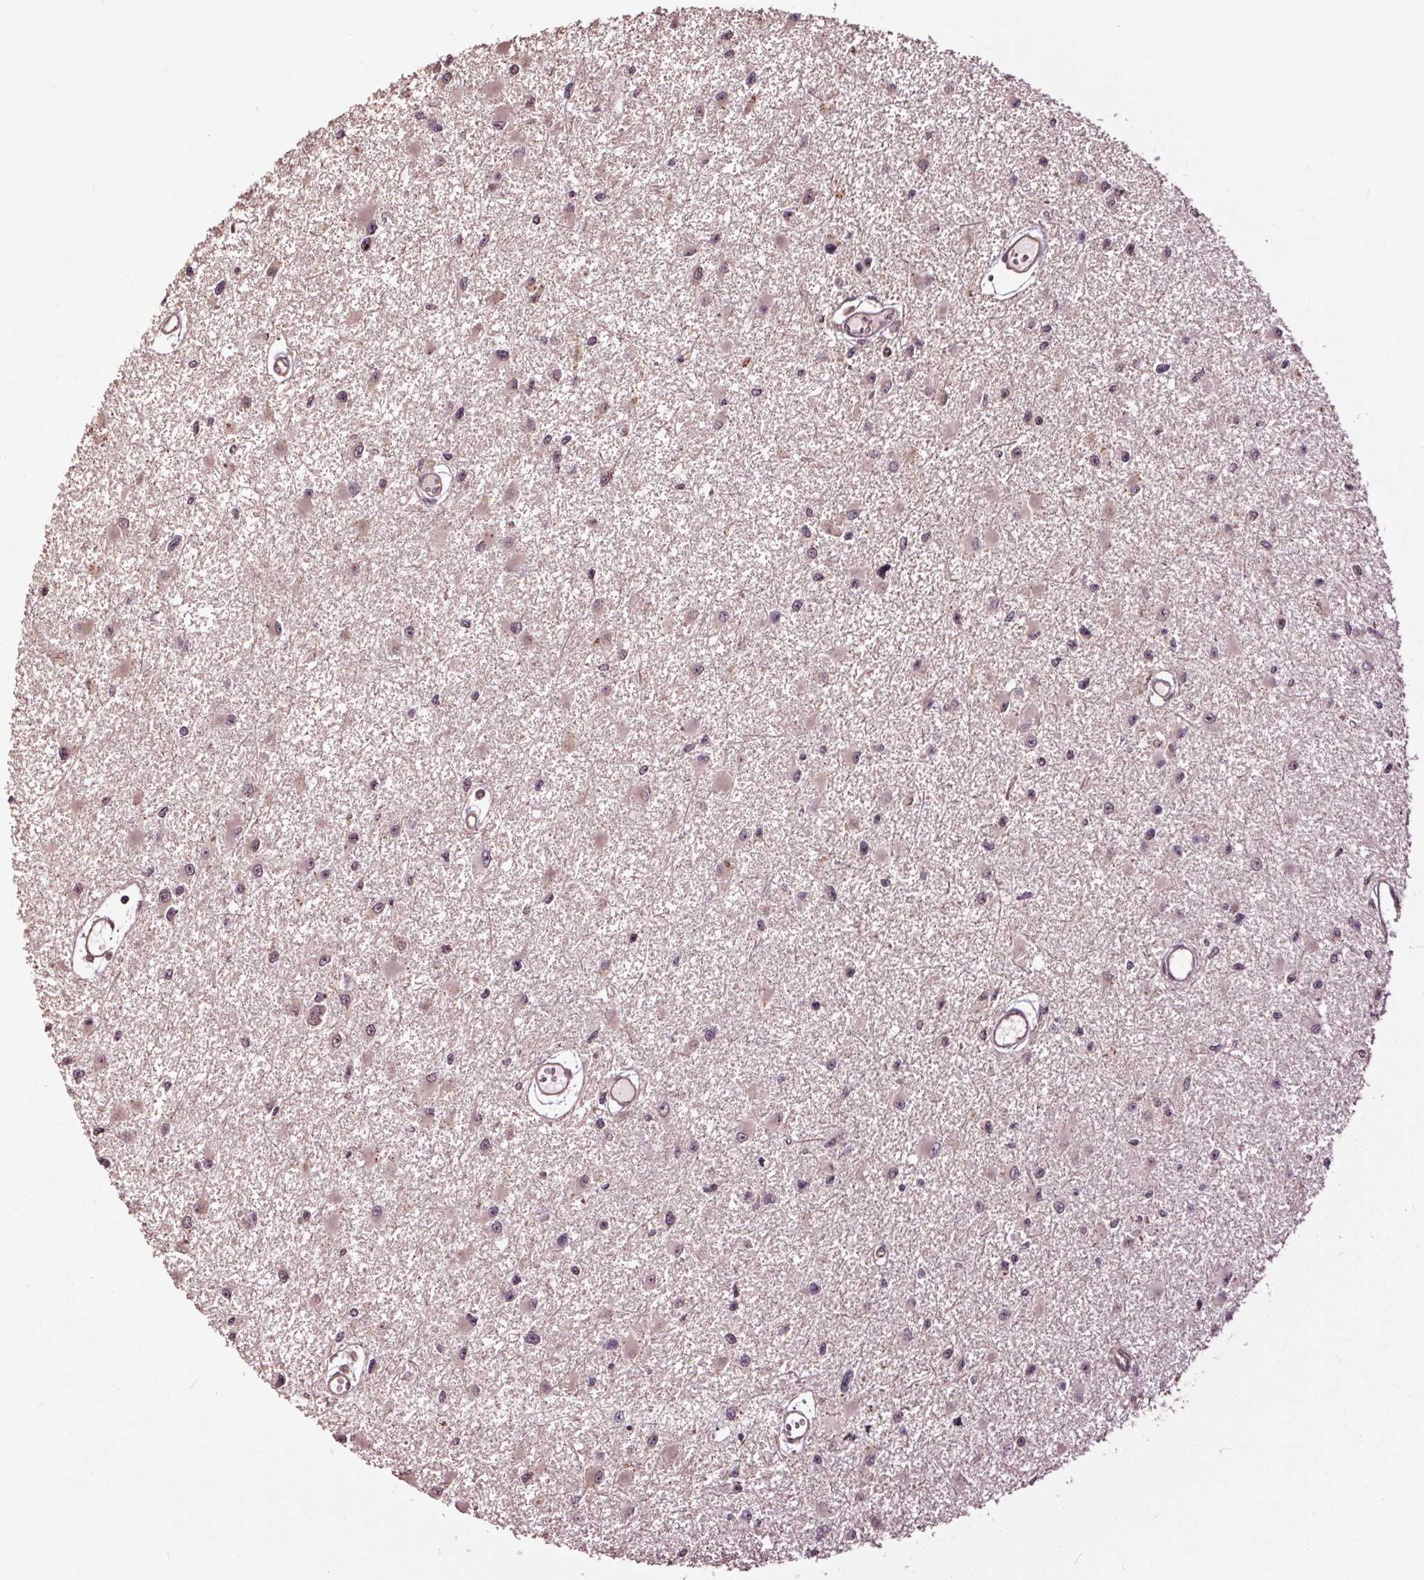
{"staining": {"intensity": "negative", "quantity": "none", "location": "none"}, "tissue": "glioma", "cell_type": "Tumor cells", "image_type": "cancer", "snomed": [{"axis": "morphology", "description": "Glioma, malignant, High grade"}, {"axis": "topography", "description": "Brain"}], "caption": "This is a image of IHC staining of malignant glioma (high-grade), which shows no expression in tumor cells.", "gene": "CEP95", "patient": {"sex": "male", "age": 54}}